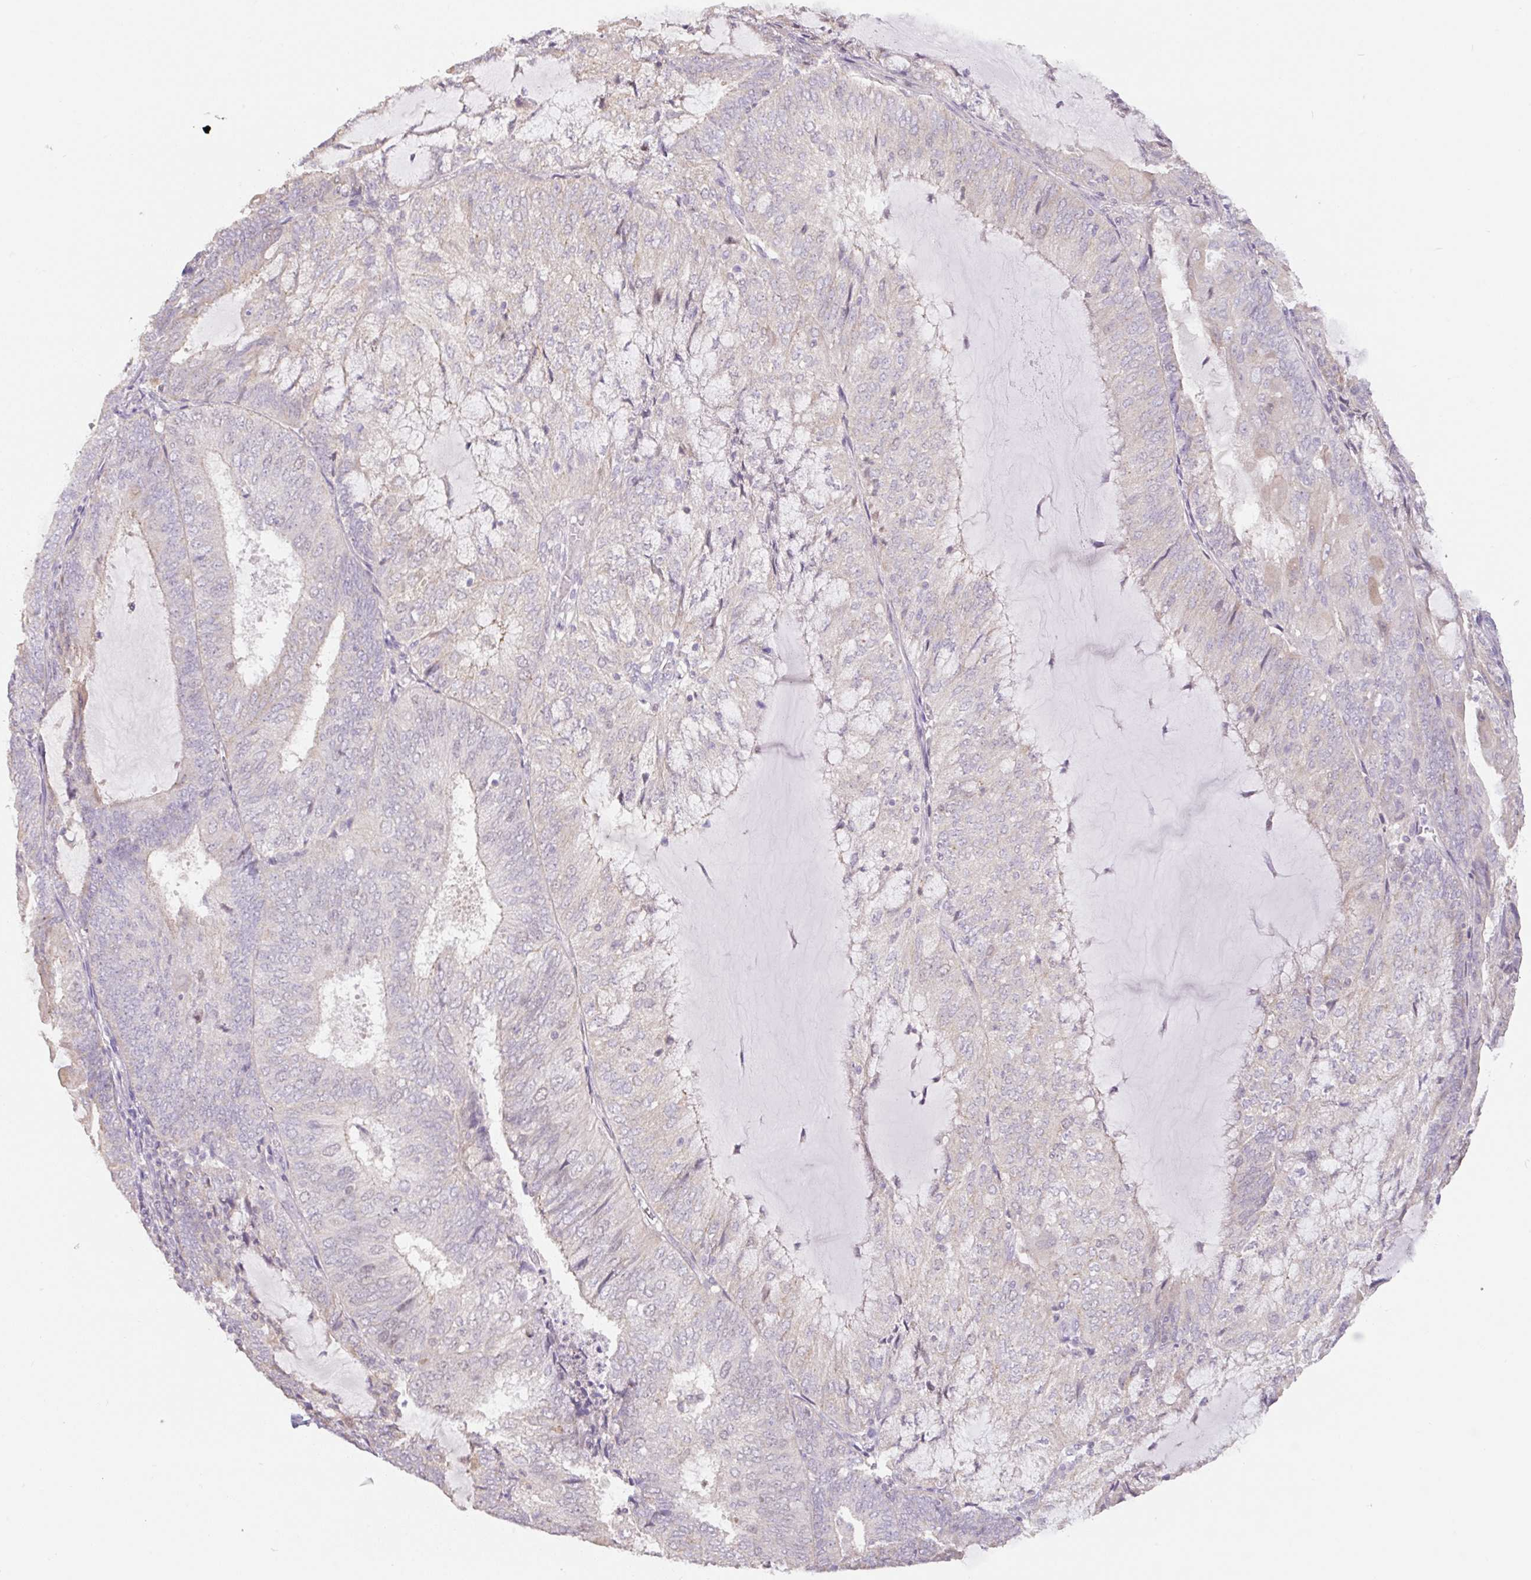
{"staining": {"intensity": "negative", "quantity": "none", "location": "none"}, "tissue": "endometrial cancer", "cell_type": "Tumor cells", "image_type": "cancer", "snomed": [{"axis": "morphology", "description": "Adenocarcinoma, NOS"}, {"axis": "topography", "description": "Endometrium"}], "caption": "An IHC histopathology image of endometrial cancer (adenocarcinoma) is shown. There is no staining in tumor cells of endometrial cancer (adenocarcinoma).", "gene": "MIA2", "patient": {"sex": "female", "age": 81}}